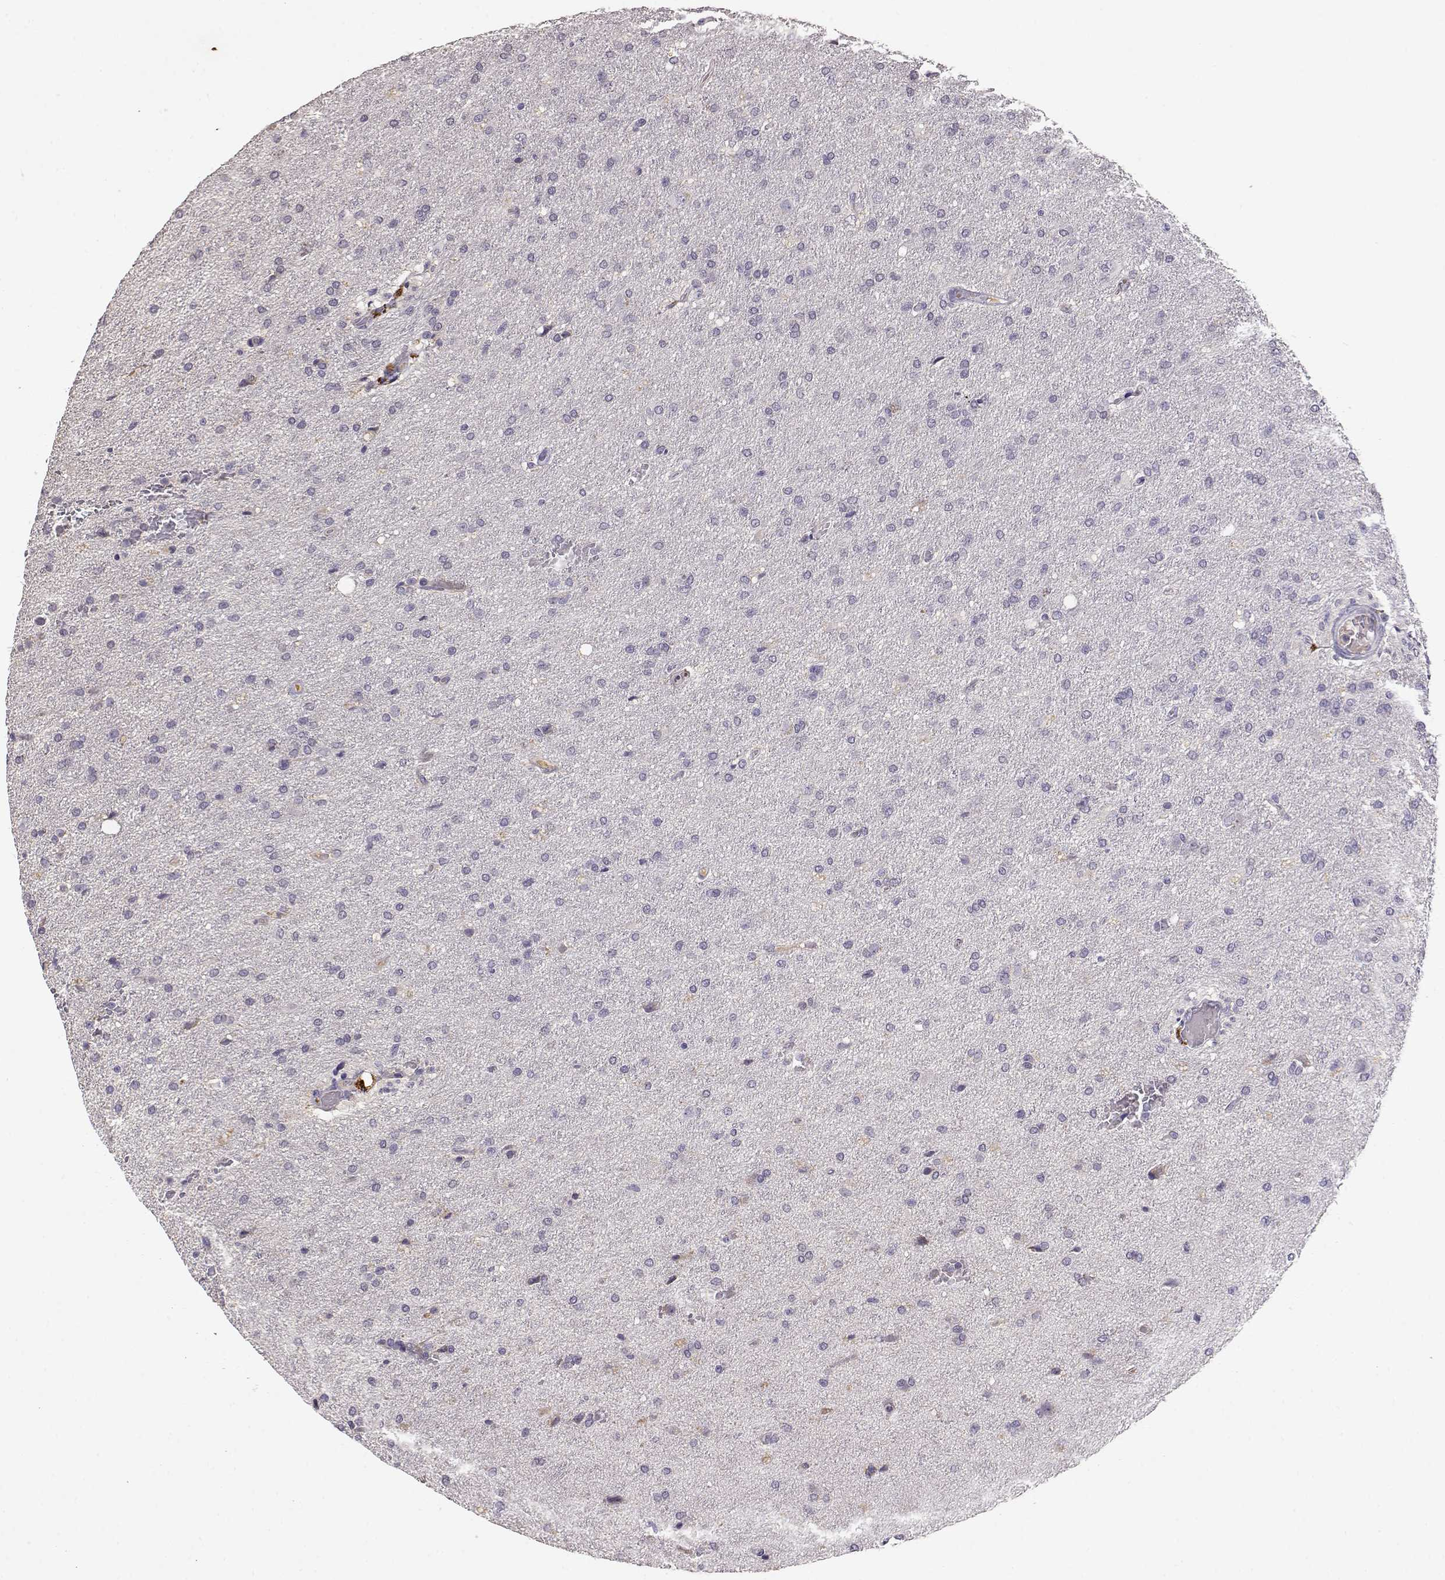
{"staining": {"intensity": "negative", "quantity": "none", "location": "none"}, "tissue": "glioma", "cell_type": "Tumor cells", "image_type": "cancer", "snomed": [{"axis": "morphology", "description": "Glioma, malignant, High grade"}, {"axis": "topography", "description": "Brain"}], "caption": "This histopathology image is of glioma stained with immunohistochemistry to label a protein in brown with the nuclei are counter-stained blue. There is no positivity in tumor cells.", "gene": "TACR1", "patient": {"sex": "male", "age": 68}}